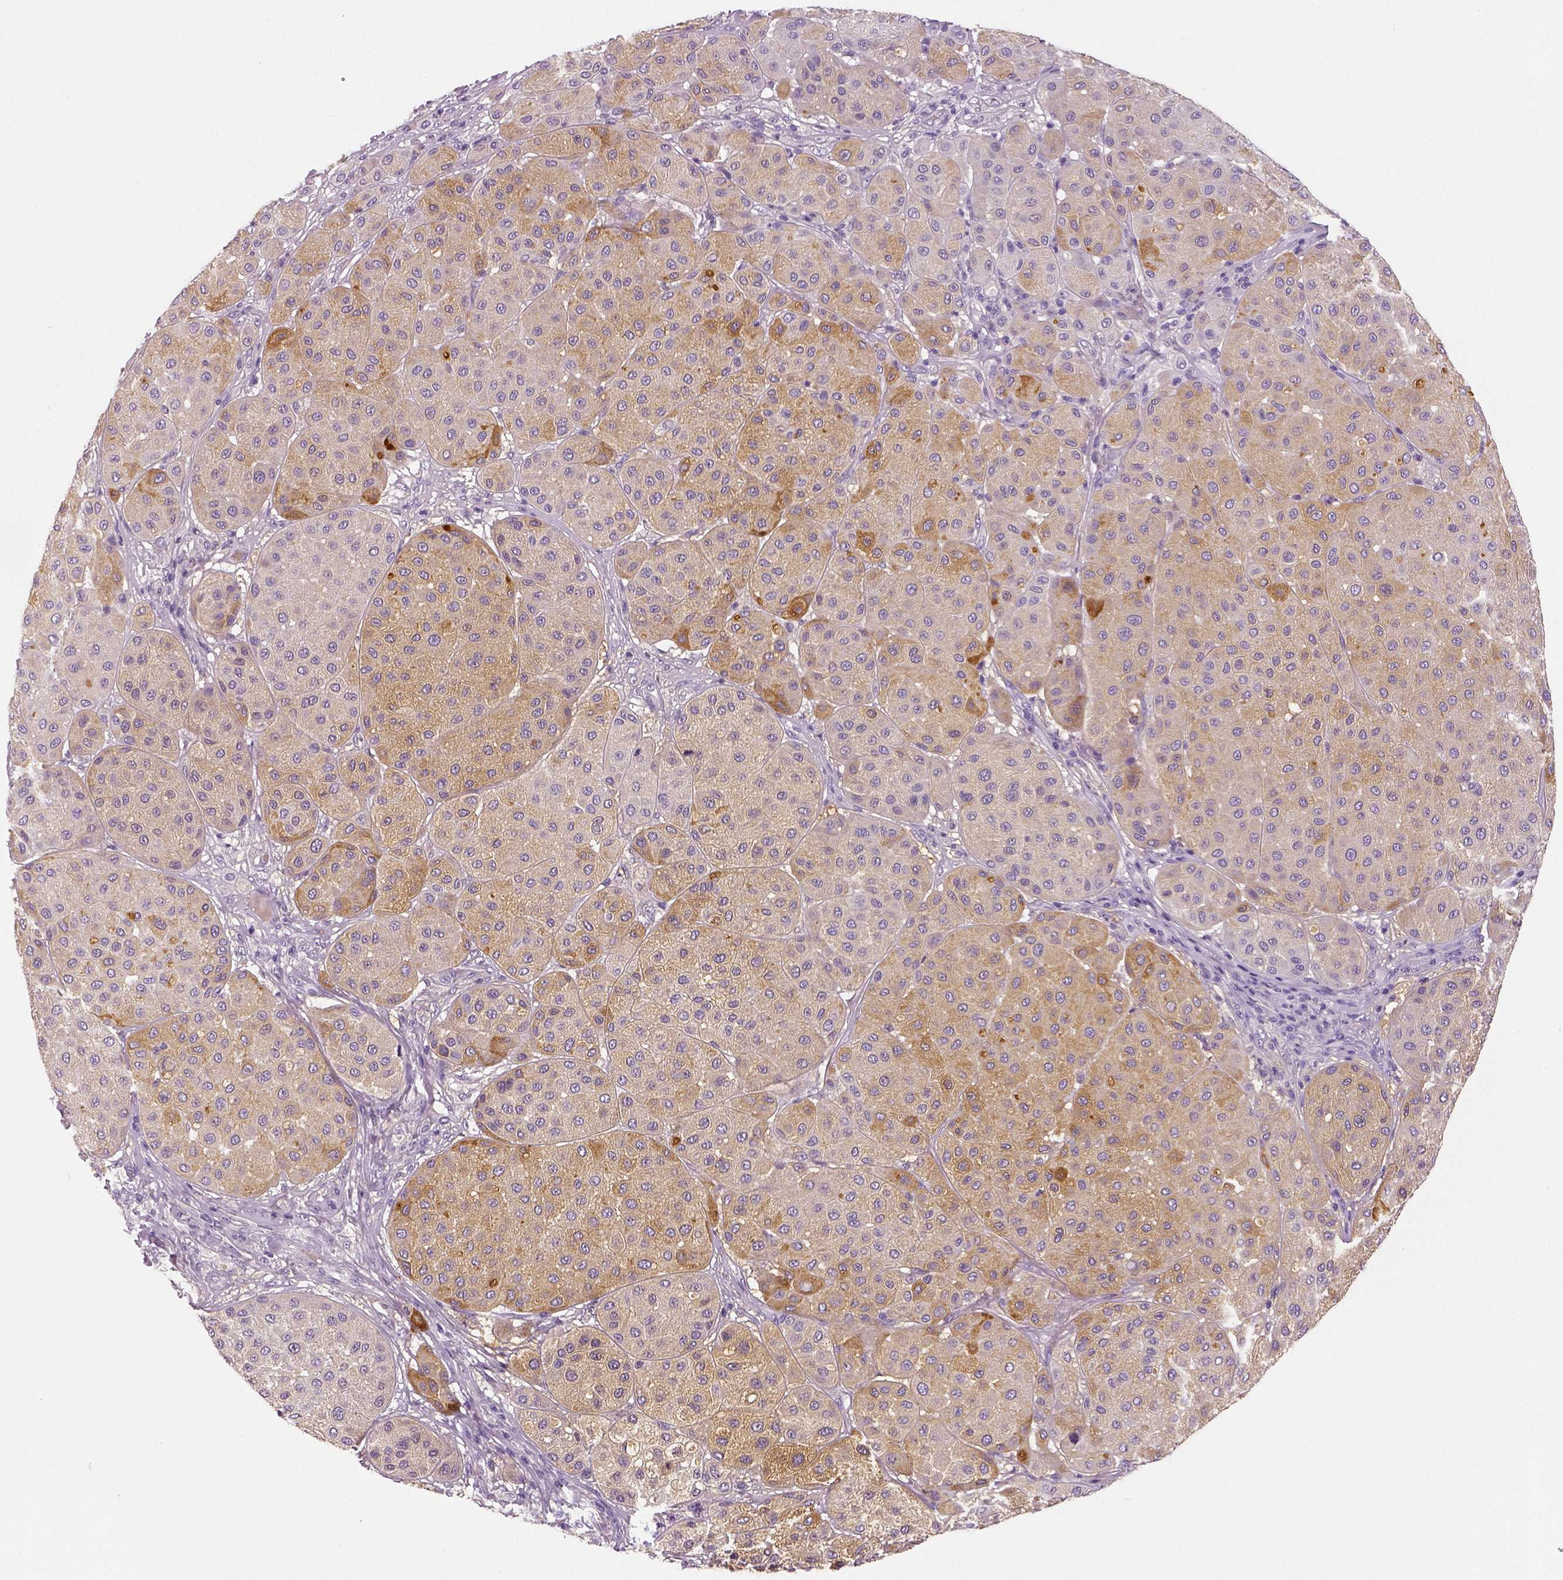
{"staining": {"intensity": "weak", "quantity": "<25%", "location": "cytoplasmic/membranous"}, "tissue": "melanoma", "cell_type": "Tumor cells", "image_type": "cancer", "snomed": [{"axis": "morphology", "description": "Malignant melanoma, Metastatic site"}, {"axis": "topography", "description": "Smooth muscle"}], "caption": "There is no significant expression in tumor cells of malignant melanoma (metastatic site).", "gene": "TSPAN7", "patient": {"sex": "male", "age": 41}}